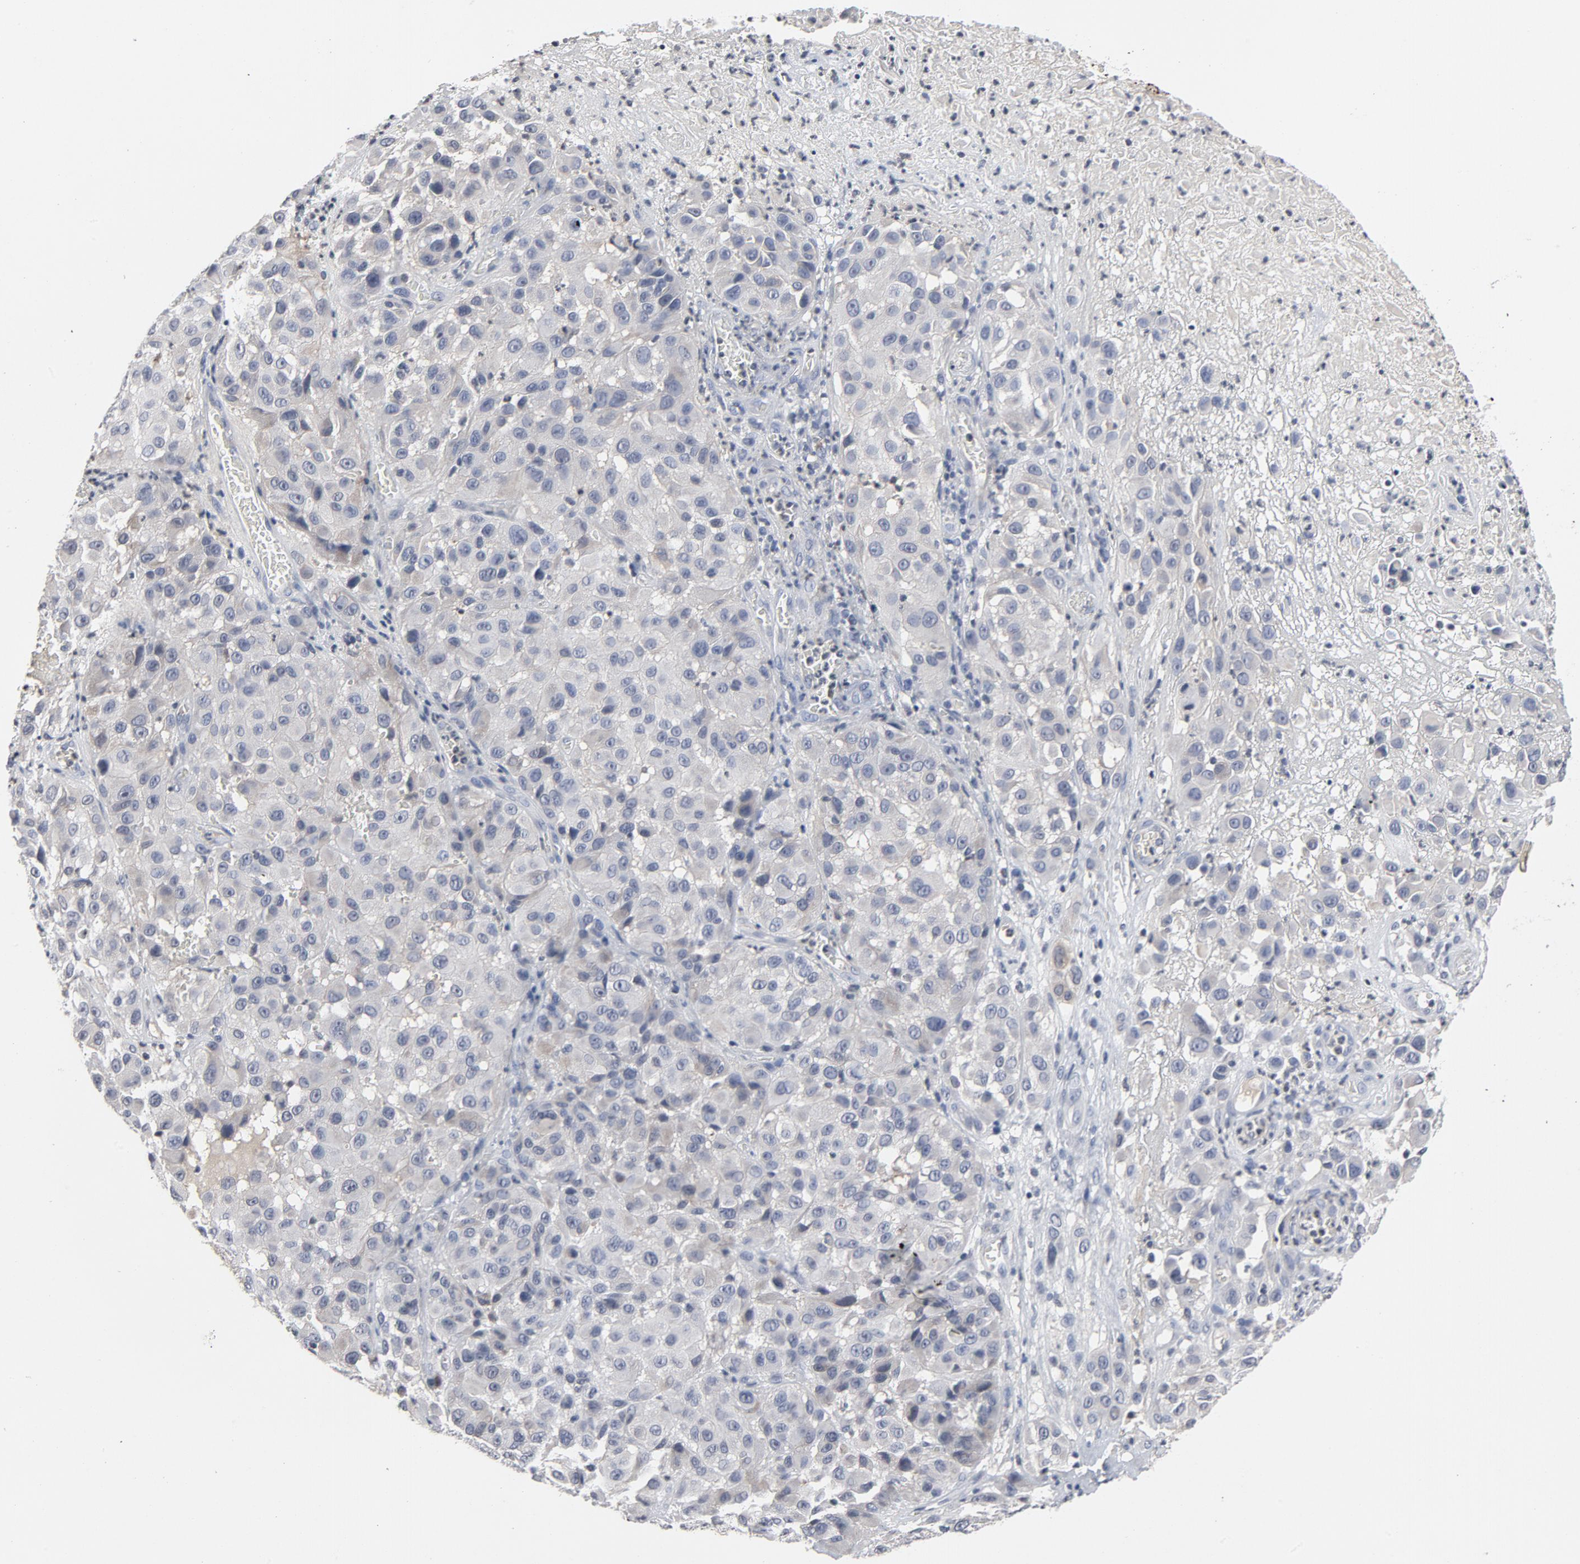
{"staining": {"intensity": "negative", "quantity": "none", "location": "none"}, "tissue": "melanoma", "cell_type": "Tumor cells", "image_type": "cancer", "snomed": [{"axis": "morphology", "description": "Malignant melanoma, NOS"}, {"axis": "topography", "description": "Skin"}], "caption": "High magnification brightfield microscopy of malignant melanoma stained with DAB (3,3'-diaminobenzidine) (brown) and counterstained with hematoxylin (blue): tumor cells show no significant expression.", "gene": "TCL1A", "patient": {"sex": "female", "age": 21}}